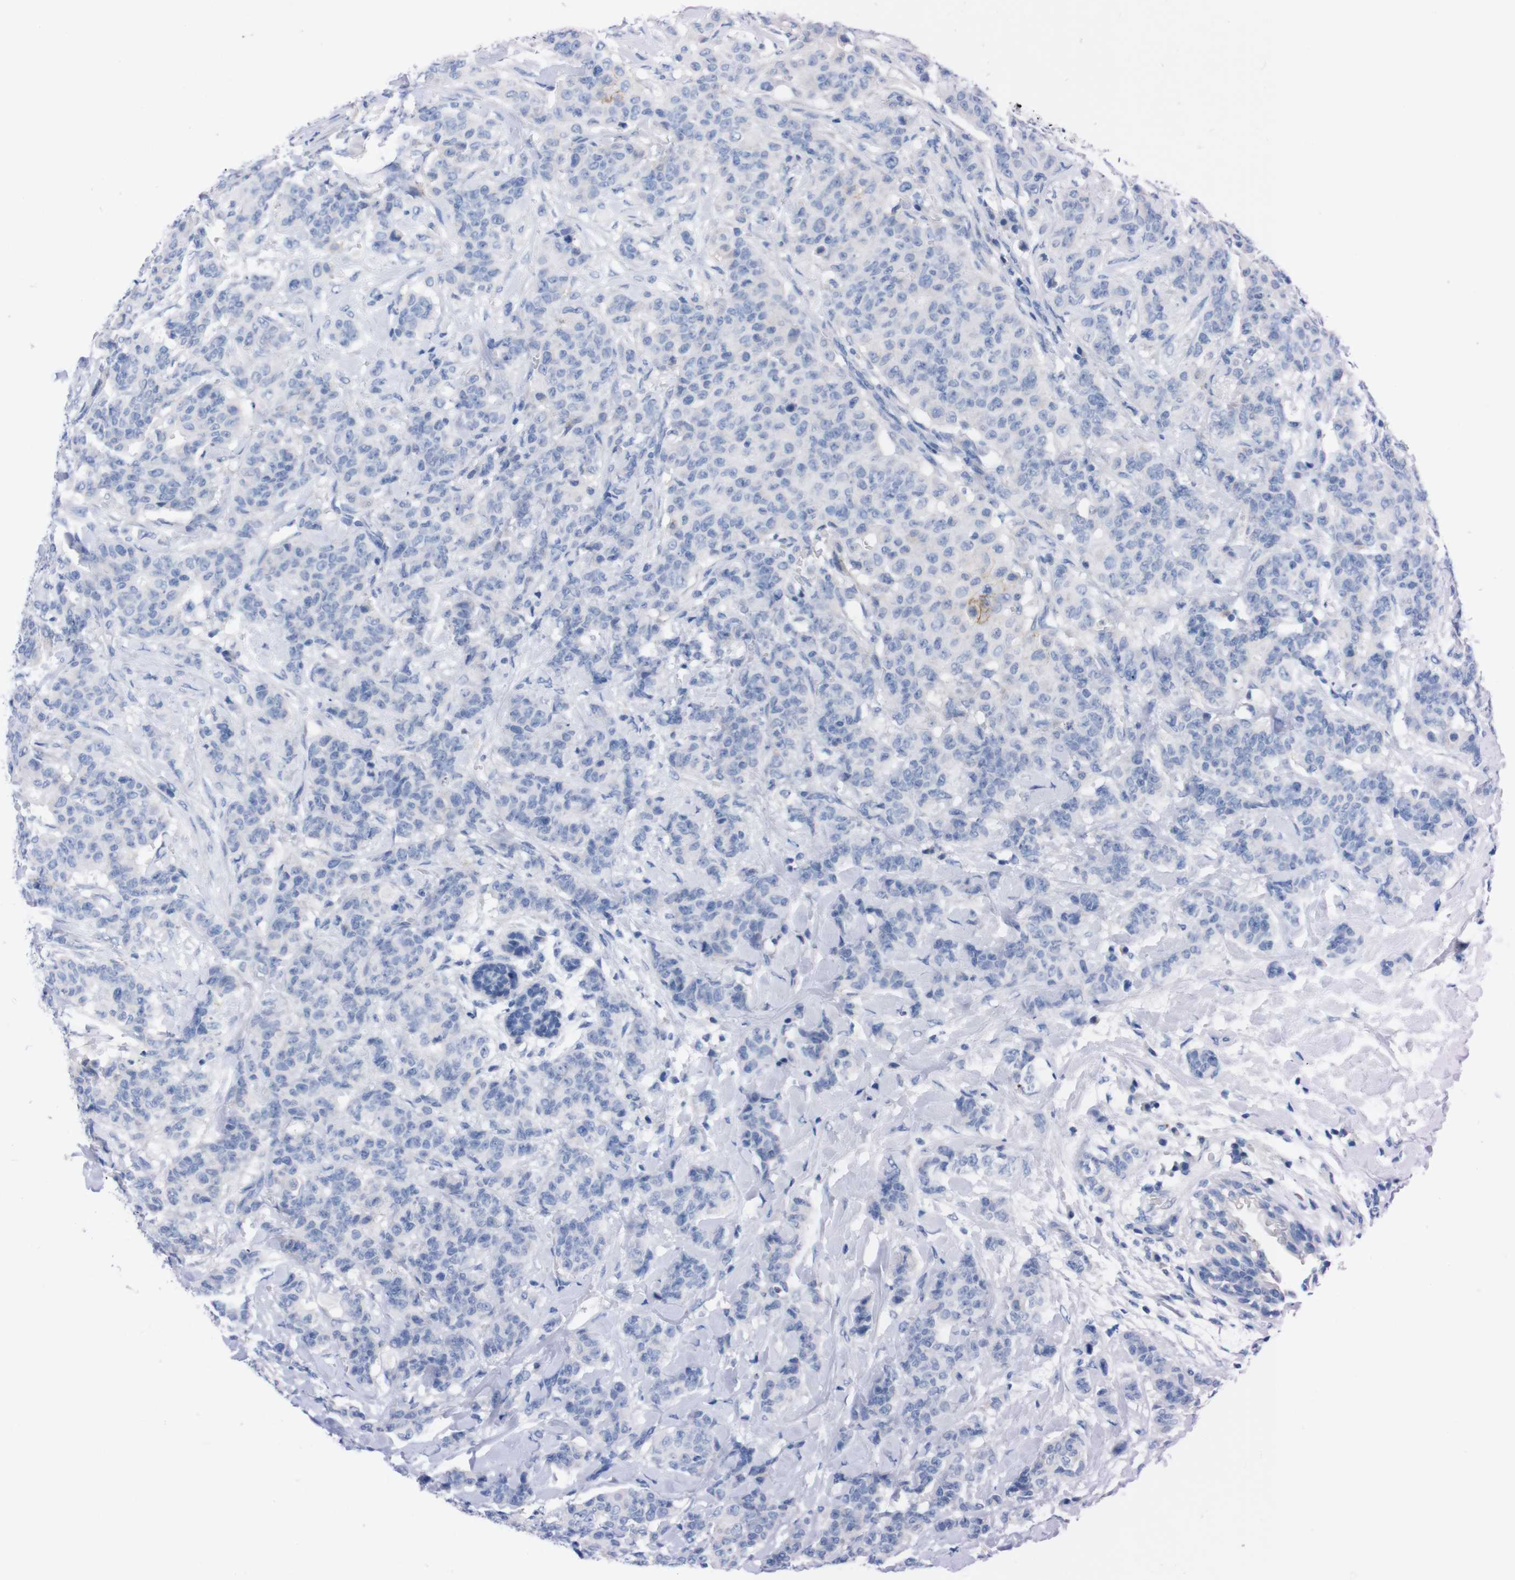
{"staining": {"intensity": "negative", "quantity": "none", "location": "none"}, "tissue": "breast cancer", "cell_type": "Tumor cells", "image_type": "cancer", "snomed": [{"axis": "morphology", "description": "Normal tissue, NOS"}, {"axis": "morphology", "description": "Duct carcinoma"}, {"axis": "topography", "description": "Breast"}], "caption": "The micrograph exhibits no staining of tumor cells in breast cancer.", "gene": "TMEM243", "patient": {"sex": "female", "age": 40}}